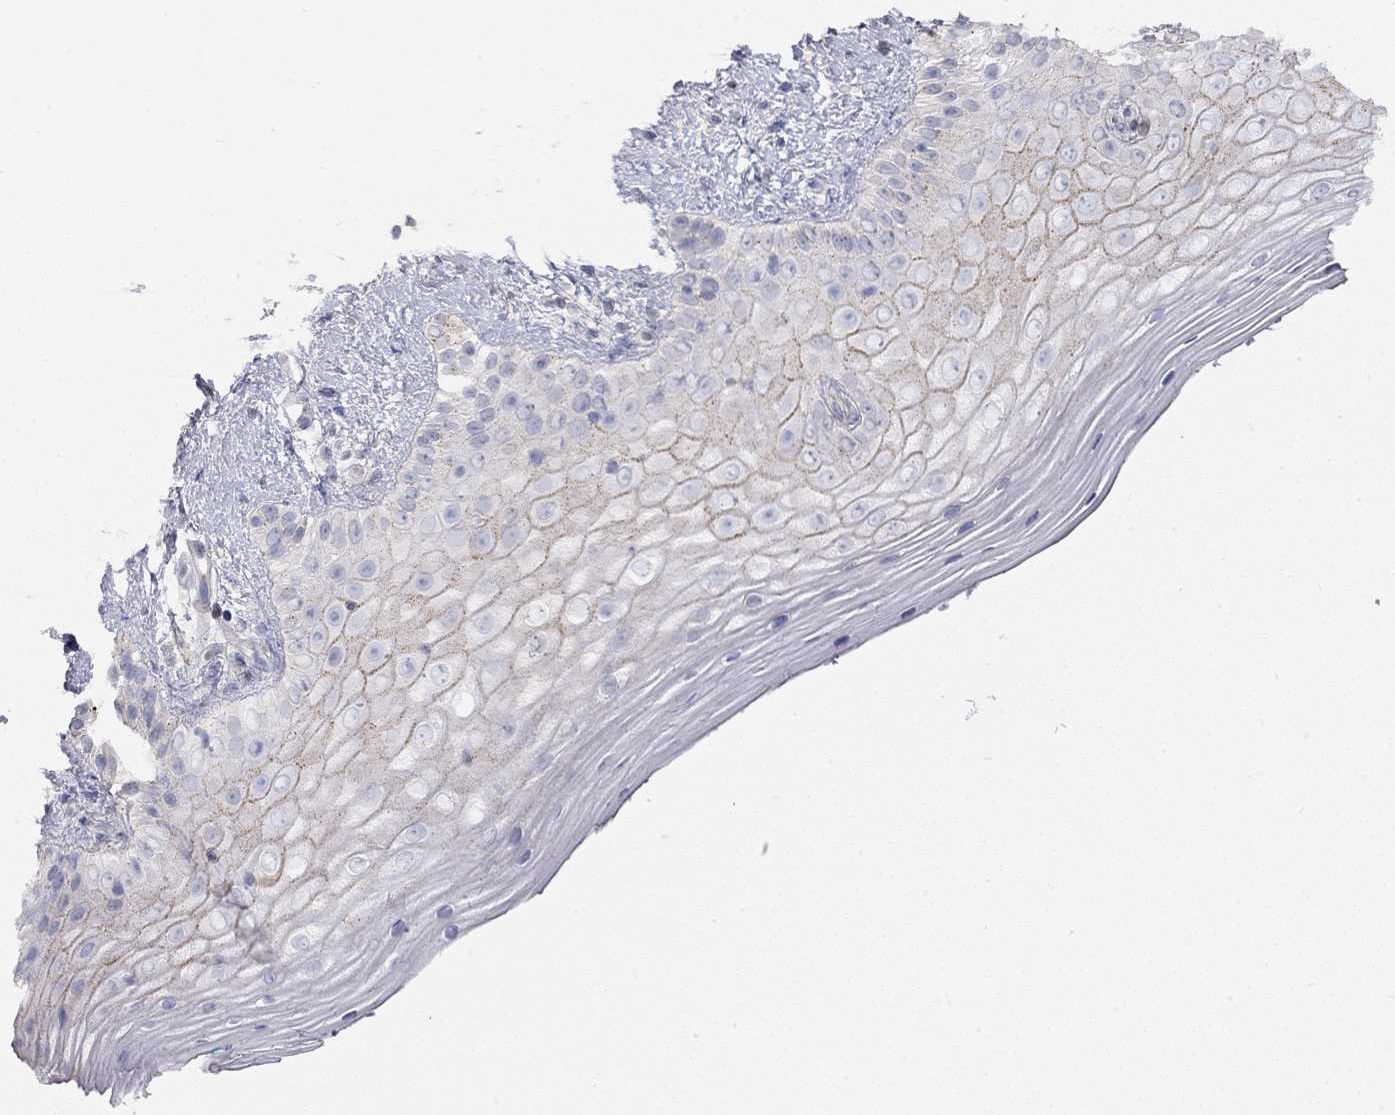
{"staining": {"intensity": "negative", "quantity": "none", "location": "none"}, "tissue": "vagina", "cell_type": "Squamous epithelial cells", "image_type": "normal", "snomed": [{"axis": "morphology", "description": "Normal tissue, NOS"}, {"axis": "topography", "description": "Vagina"}], "caption": "Immunohistochemistry micrograph of normal vagina stained for a protein (brown), which demonstrates no expression in squamous epithelial cells.", "gene": "PAPSS2", "patient": {"sex": "female", "age": 47}}